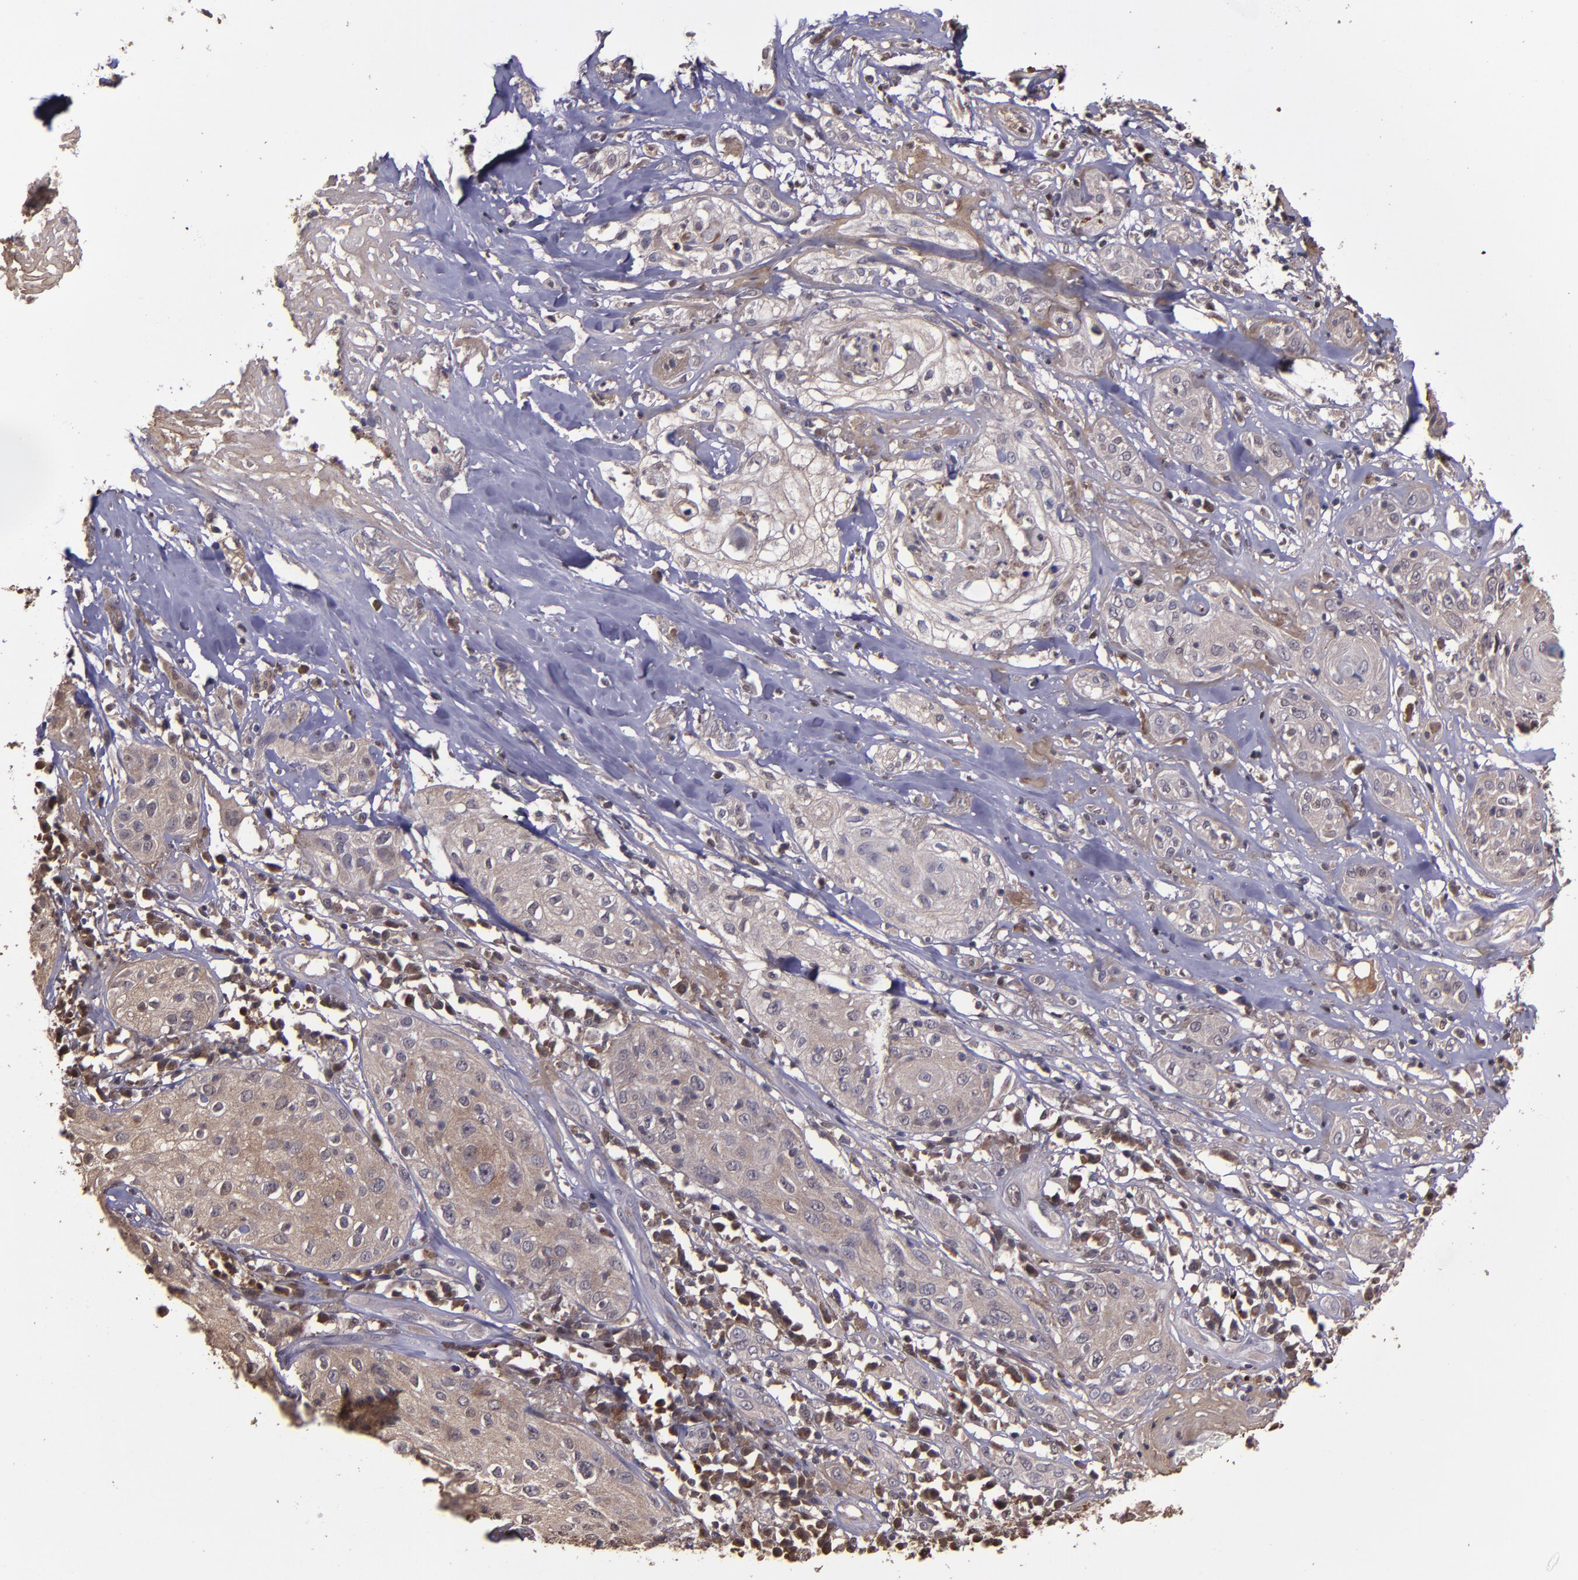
{"staining": {"intensity": "weak", "quantity": "25%-75%", "location": "cytoplasmic/membranous"}, "tissue": "skin cancer", "cell_type": "Tumor cells", "image_type": "cancer", "snomed": [{"axis": "morphology", "description": "Squamous cell carcinoma, NOS"}, {"axis": "topography", "description": "Skin"}], "caption": "IHC staining of skin cancer, which demonstrates low levels of weak cytoplasmic/membranous positivity in about 25%-75% of tumor cells indicating weak cytoplasmic/membranous protein expression. The staining was performed using DAB (brown) for protein detection and nuclei were counterstained in hematoxylin (blue).", "gene": "SERPINF2", "patient": {"sex": "male", "age": 65}}